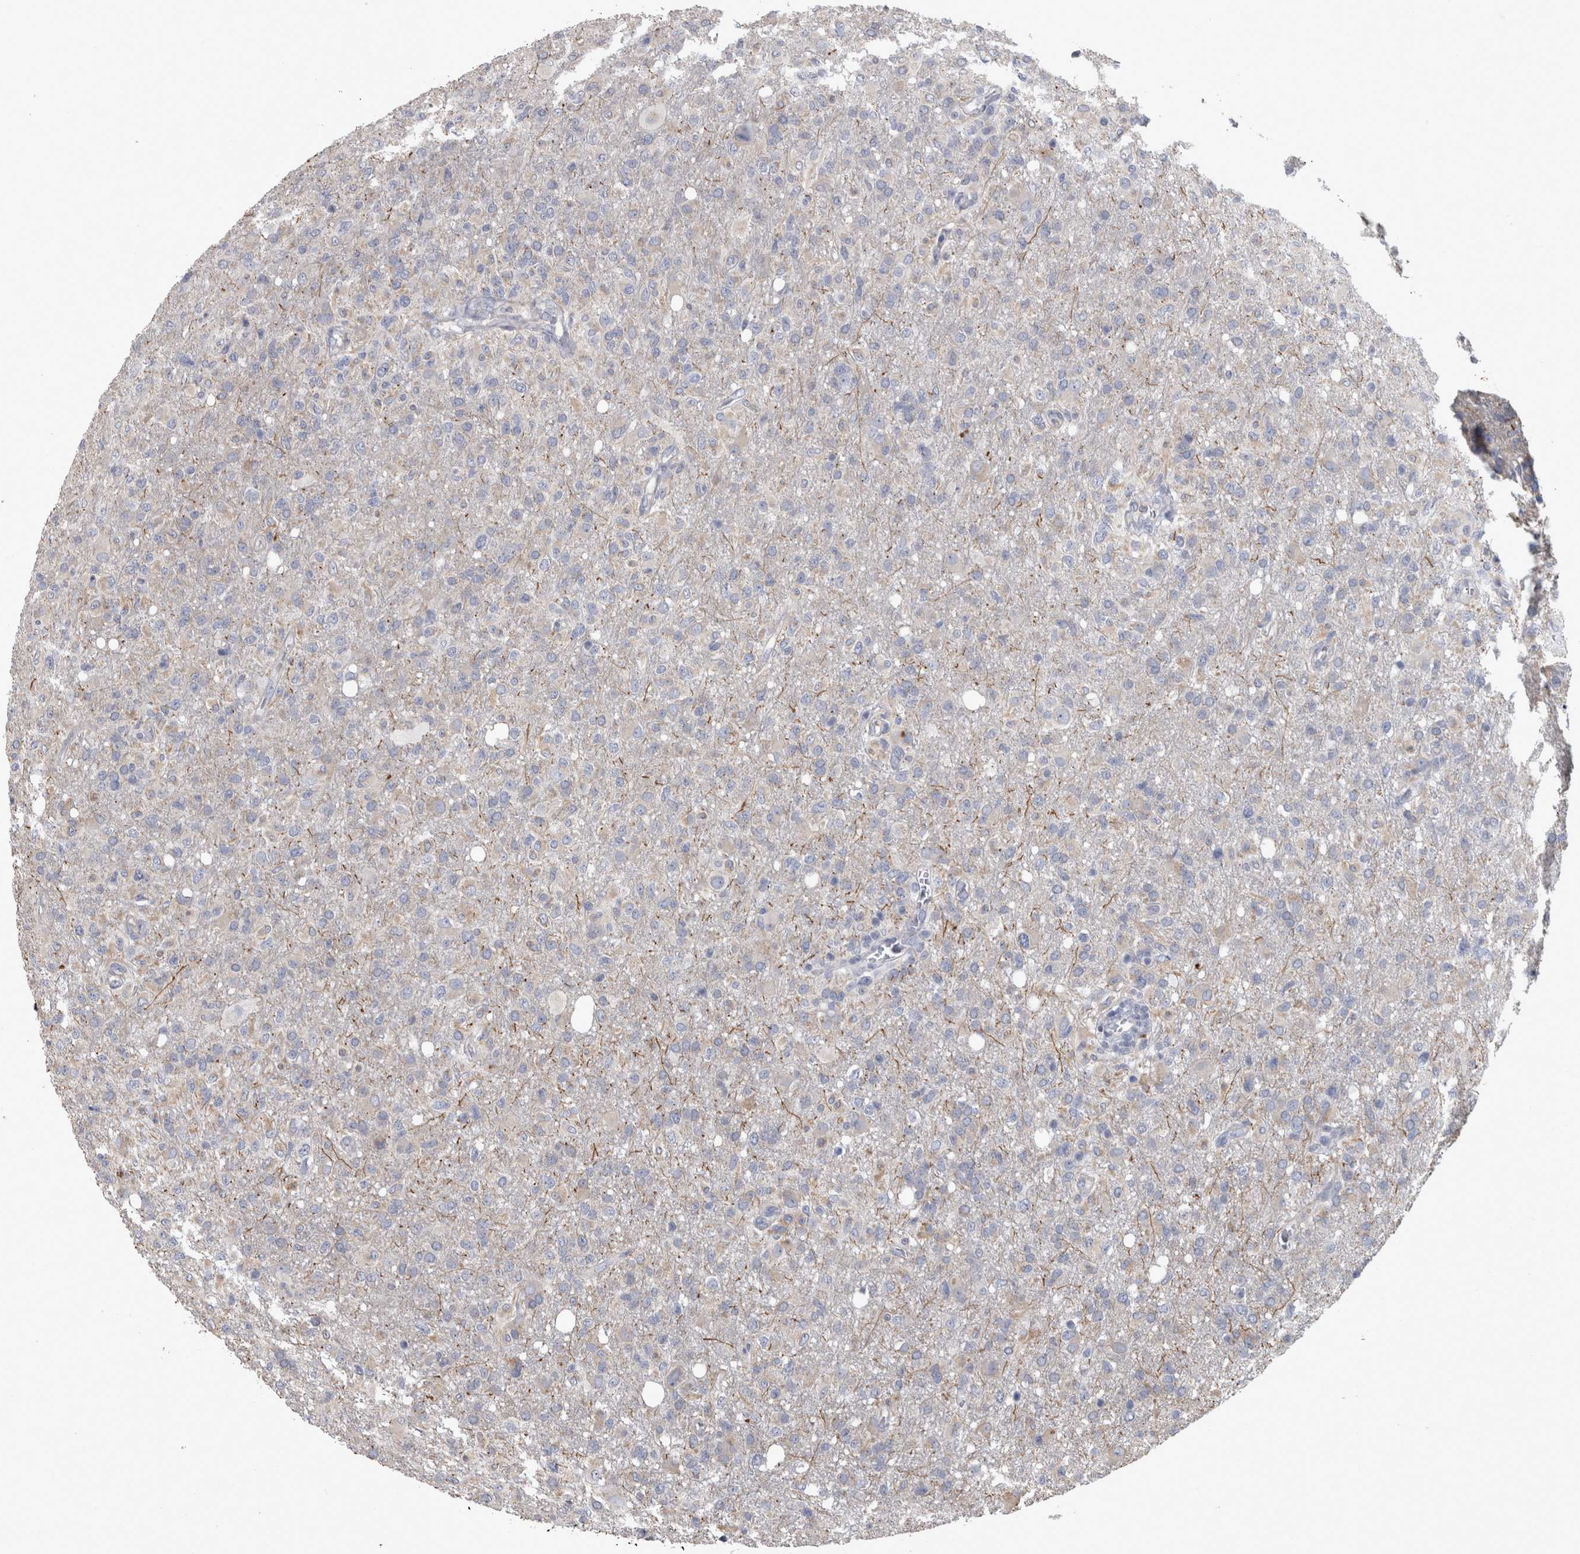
{"staining": {"intensity": "weak", "quantity": "<25%", "location": "cytoplasmic/membranous"}, "tissue": "glioma", "cell_type": "Tumor cells", "image_type": "cancer", "snomed": [{"axis": "morphology", "description": "Glioma, malignant, High grade"}, {"axis": "topography", "description": "Brain"}], "caption": "This is an immunohistochemistry (IHC) micrograph of human malignant high-grade glioma. There is no expression in tumor cells.", "gene": "DBT", "patient": {"sex": "female", "age": 57}}